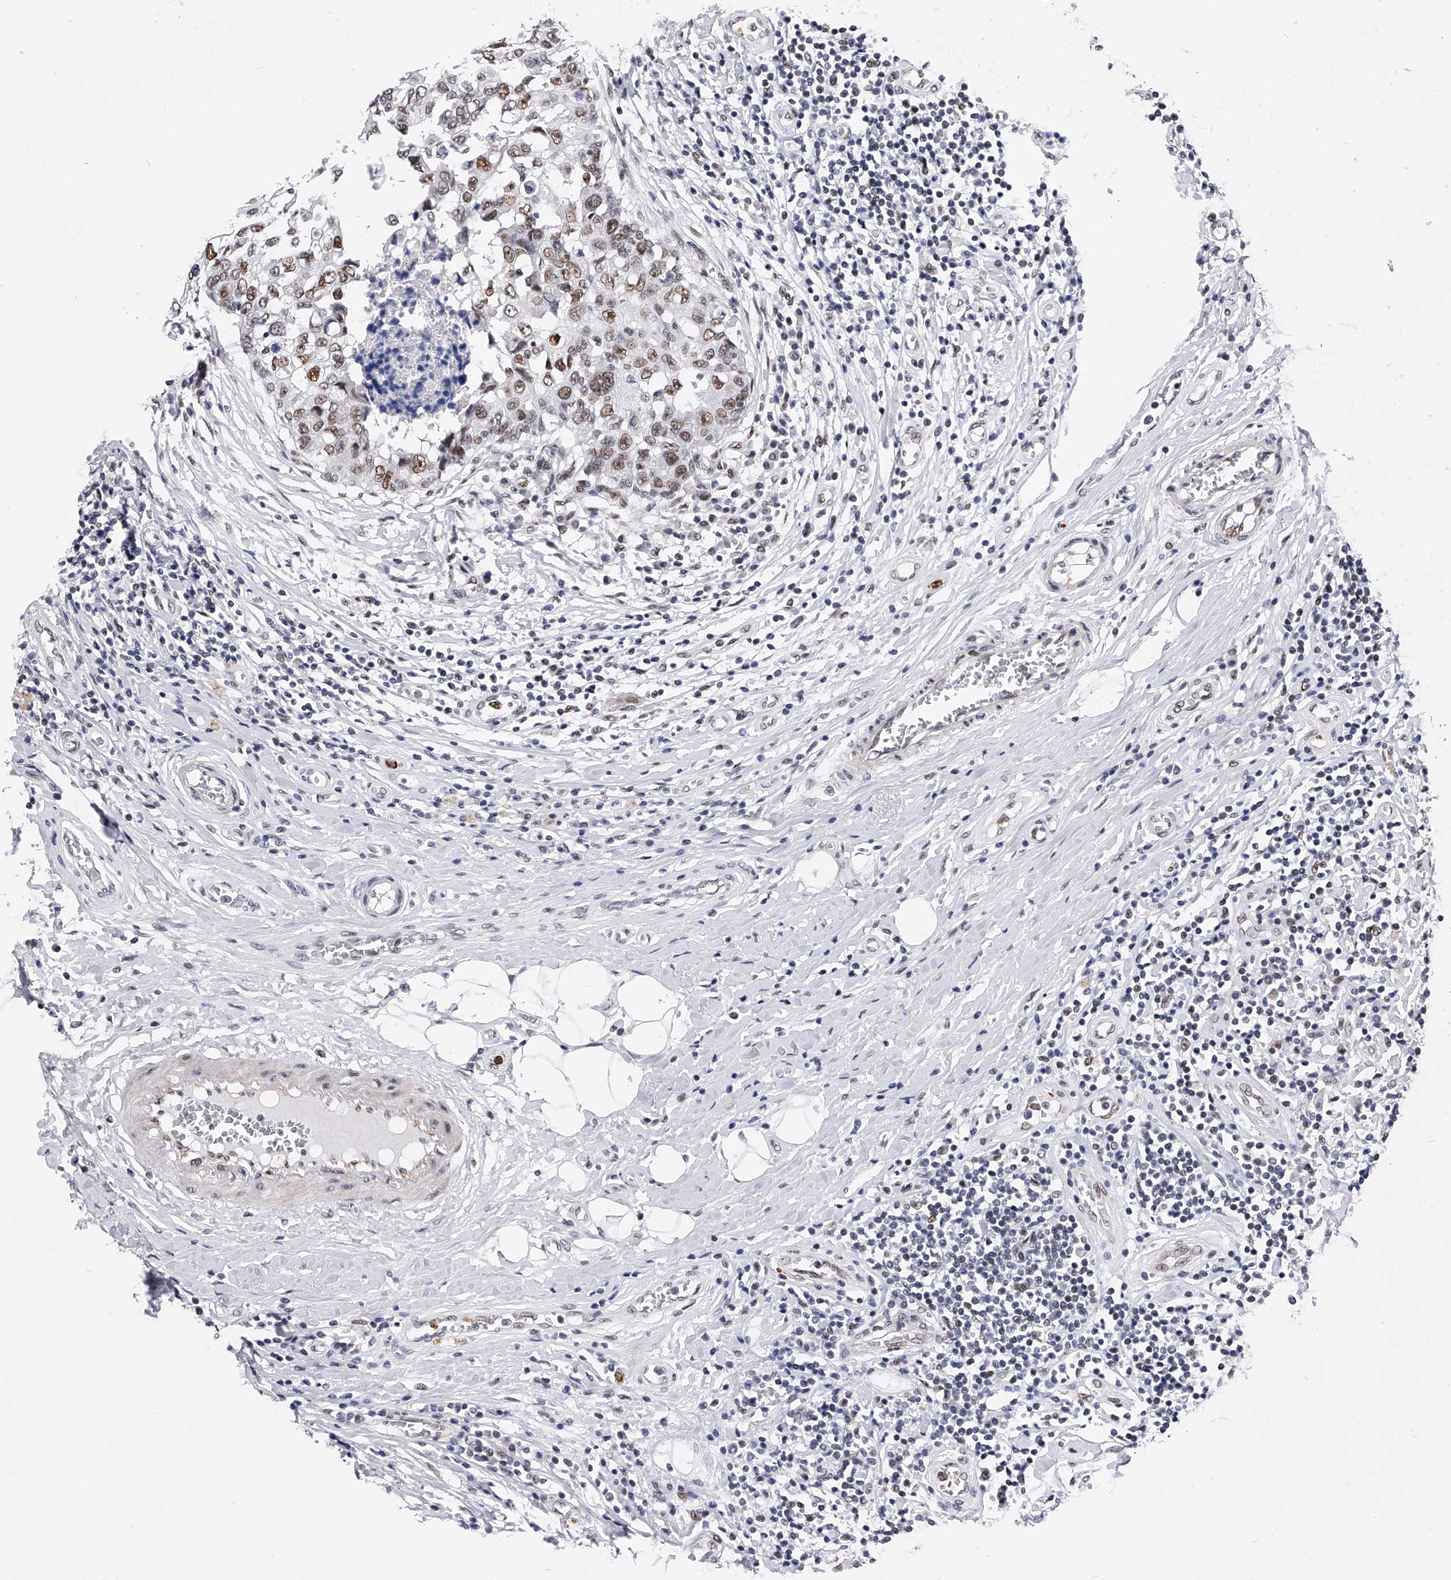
{"staining": {"intensity": "moderate", "quantity": ">75%", "location": "nuclear"}, "tissue": "breast cancer", "cell_type": "Tumor cells", "image_type": "cancer", "snomed": [{"axis": "morphology", "description": "Duct carcinoma"}, {"axis": "topography", "description": "Breast"}], "caption": "Brown immunohistochemical staining in human breast invasive ductal carcinoma demonstrates moderate nuclear expression in about >75% of tumor cells.", "gene": "TESK2", "patient": {"sex": "female", "age": 27}}